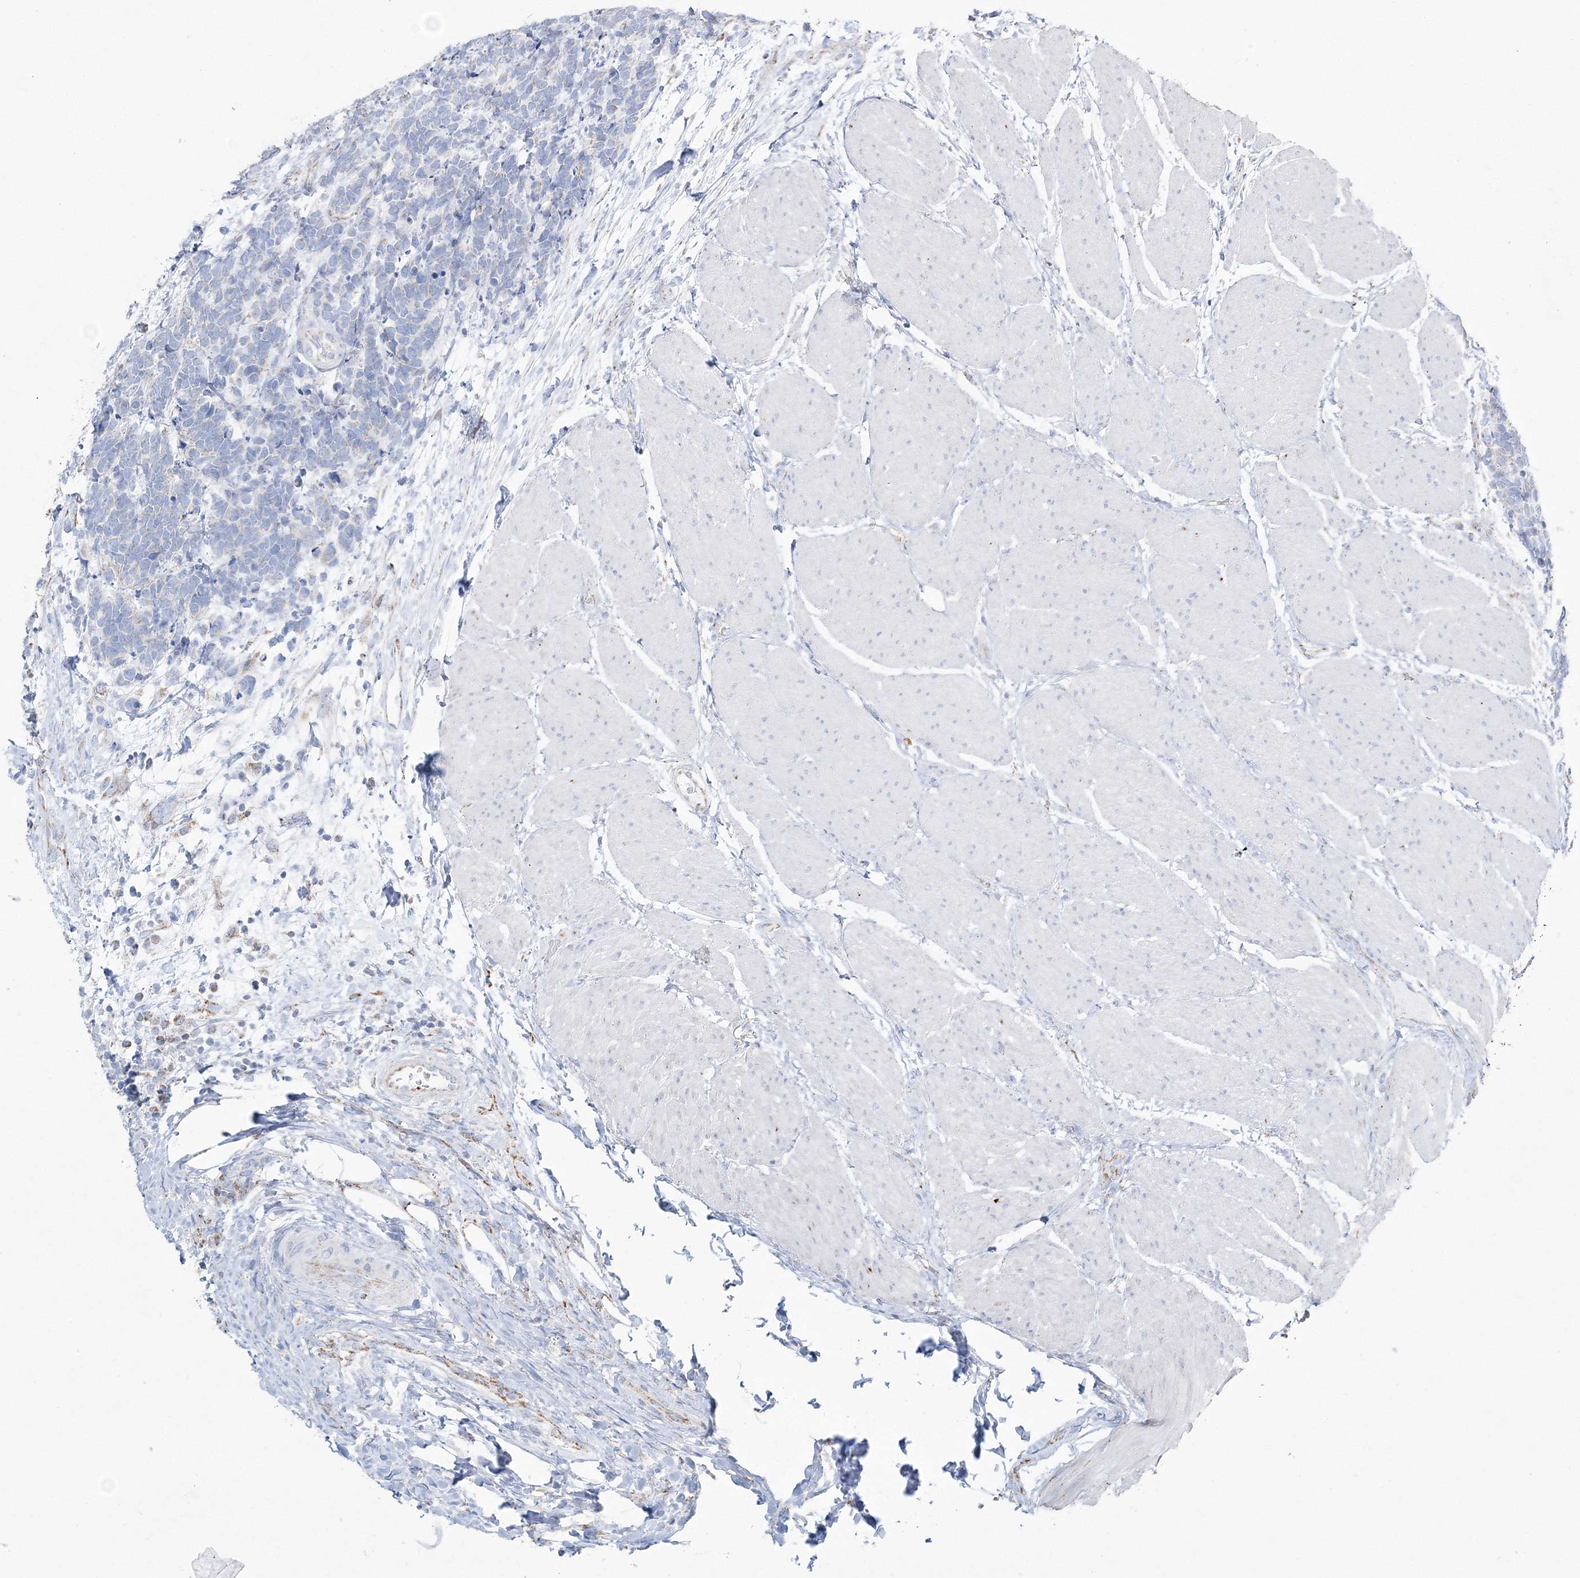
{"staining": {"intensity": "negative", "quantity": "none", "location": "none"}, "tissue": "carcinoid", "cell_type": "Tumor cells", "image_type": "cancer", "snomed": [{"axis": "morphology", "description": "Carcinoma, NOS"}, {"axis": "morphology", "description": "Carcinoid, malignant, NOS"}, {"axis": "topography", "description": "Urinary bladder"}], "caption": "High magnification brightfield microscopy of malignant carcinoid stained with DAB (brown) and counterstained with hematoxylin (blue): tumor cells show no significant expression.", "gene": "HIBCH", "patient": {"sex": "male", "age": 57}}